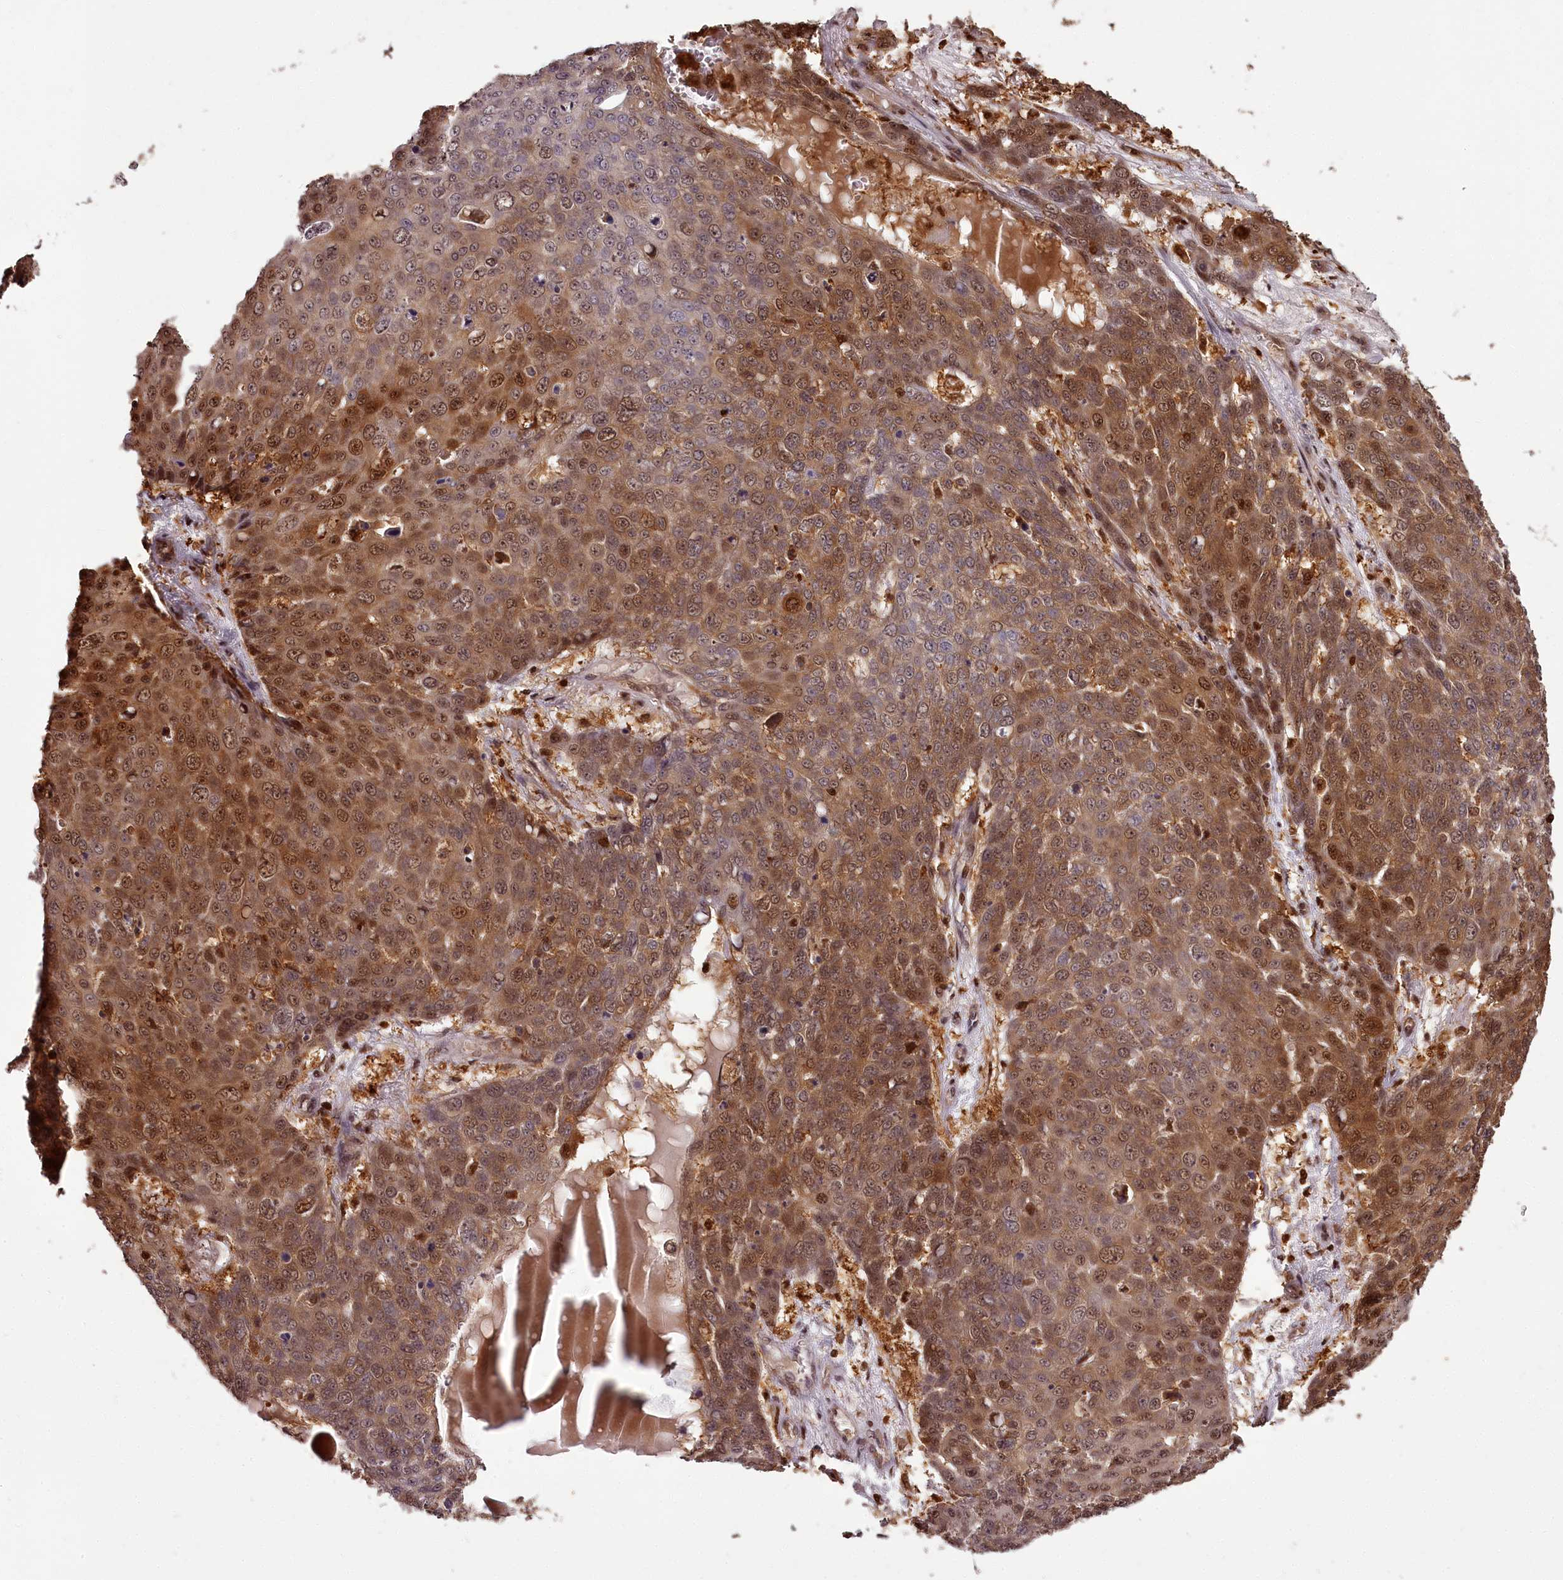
{"staining": {"intensity": "moderate", "quantity": ">75%", "location": "cytoplasmic/membranous,nuclear"}, "tissue": "skin cancer", "cell_type": "Tumor cells", "image_type": "cancer", "snomed": [{"axis": "morphology", "description": "Squamous cell carcinoma, NOS"}, {"axis": "topography", "description": "Skin"}], "caption": "Squamous cell carcinoma (skin) stained for a protein (brown) reveals moderate cytoplasmic/membranous and nuclear positive expression in about >75% of tumor cells.", "gene": "NPRL2", "patient": {"sex": "male", "age": 71}}